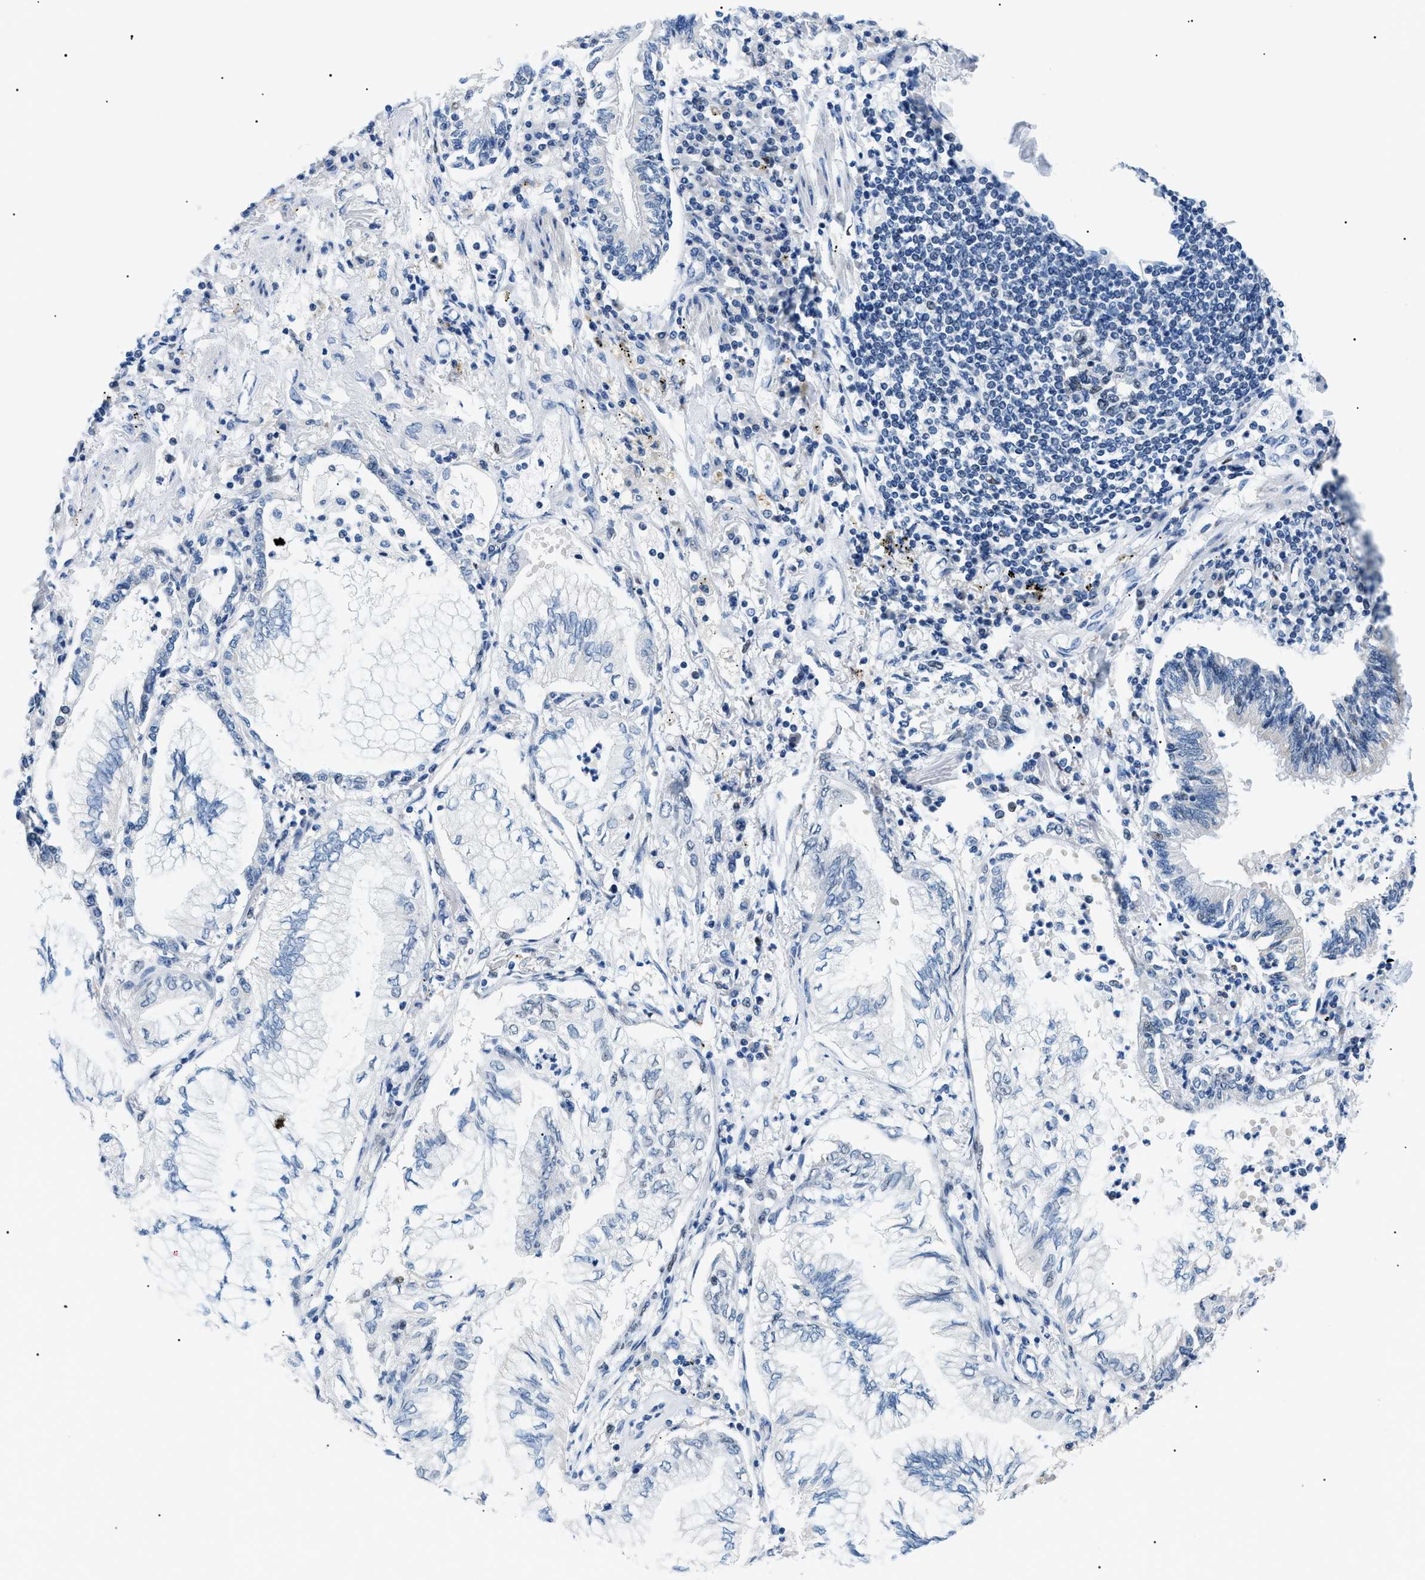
{"staining": {"intensity": "weak", "quantity": "<25%", "location": "nuclear"}, "tissue": "lung cancer", "cell_type": "Tumor cells", "image_type": "cancer", "snomed": [{"axis": "morphology", "description": "Normal tissue, NOS"}, {"axis": "morphology", "description": "Adenocarcinoma, NOS"}, {"axis": "topography", "description": "Bronchus"}, {"axis": "topography", "description": "Lung"}], "caption": "A histopathology image of human lung adenocarcinoma is negative for staining in tumor cells.", "gene": "SMARCC1", "patient": {"sex": "female", "age": 70}}